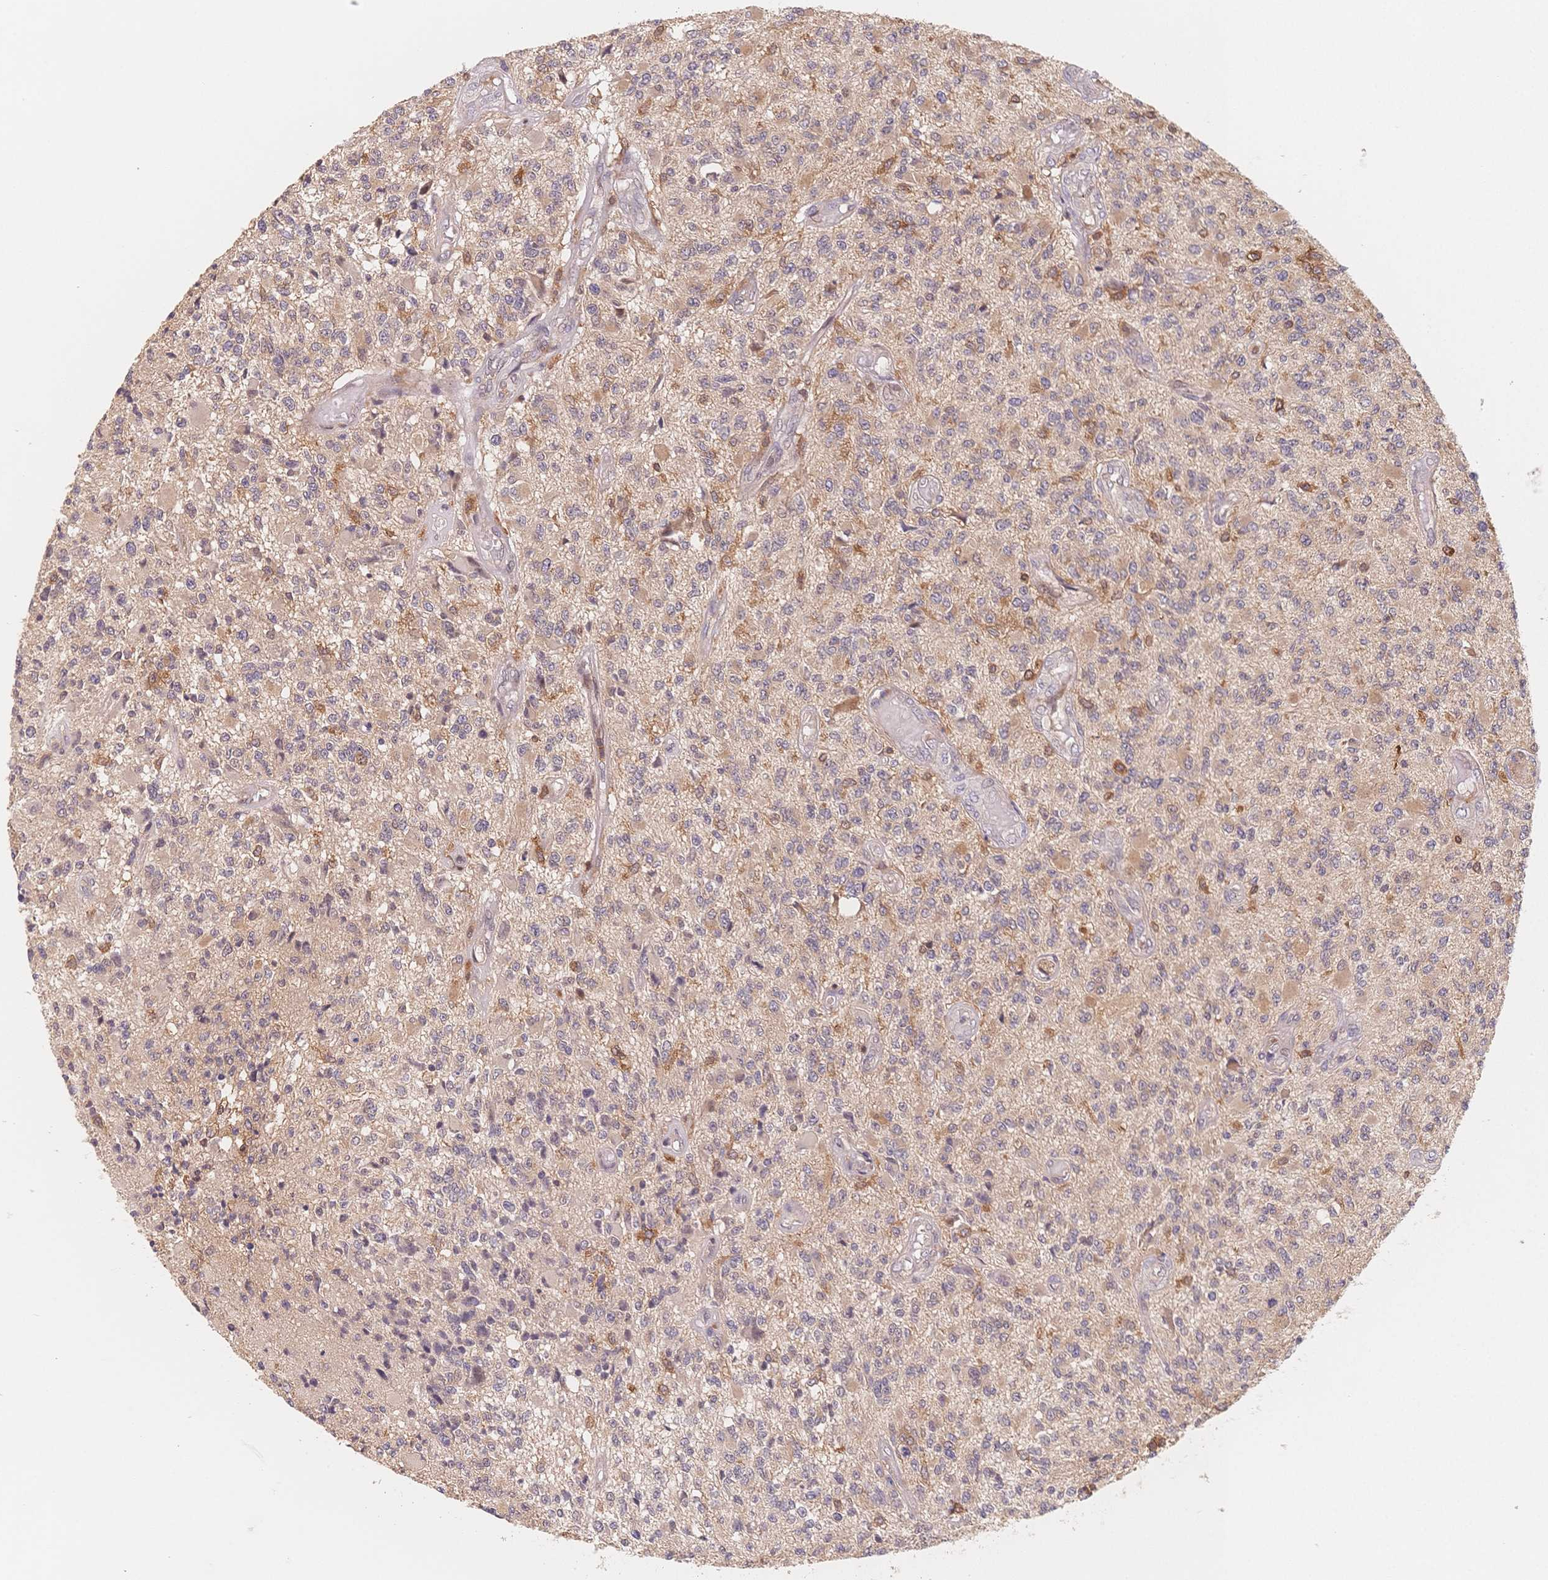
{"staining": {"intensity": "negative", "quantity": "none", "location": "none"}, "tissue": "glioma", "cell_type": "Tumor cells", "image_type": "cancer", "snomed": [{"axis": "morphology", "description": "Glioma, malignant, High grade"}, {"axis": "topography", "description": "Brain"}], "caption": "Immunohistochemical staining of glioma displays no significant staining in tumor cells. Brightfield microscopy of IHC stained with DAB (3,3'-diaminobenzidine) (brown) and hematoxylin (blue), captured at high magnification.", "gene": "C12orf75", "patient": {"sex": "female", "age": 63}}